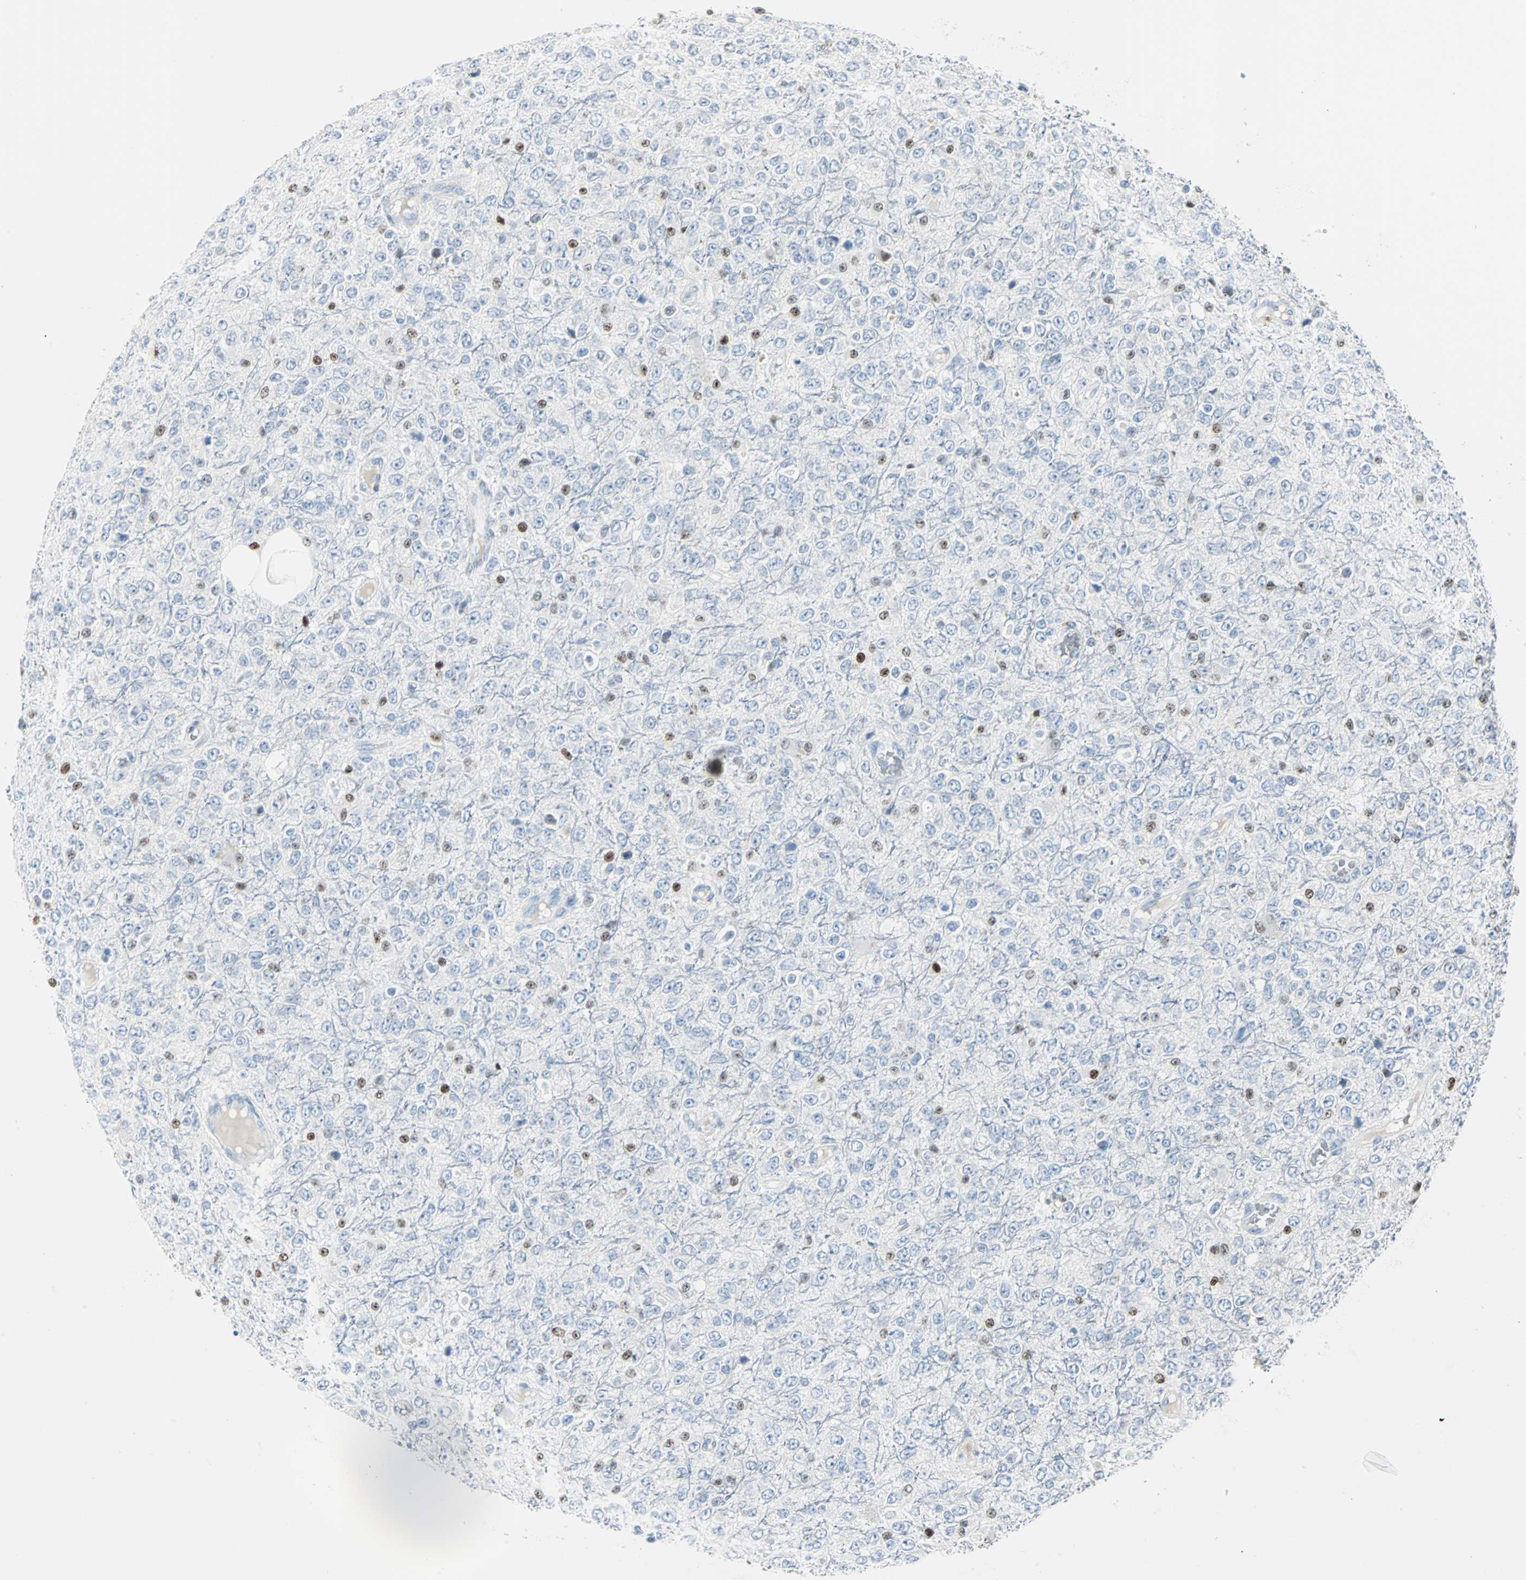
{"staining": {"intensity": "moderate", "quantity": "<25%", "location": "nuclear"}, "tissue": "glioma", "cell_type": "Tumor cells", "image_type": "cancer", "snomed": [{"axis": "morphology", "description": "Glioma, malignant, High grade"}, {"axis": "topography", "description": "pancreas cauda"}], "caption": "High-magnification brightfield microscopy of malignant glioma (high-grade) stained with DAB (brown) and counterstained with hematoxylin (blue). tumor cells exhibit moderate nuclear staining is present in approximately<25% of cells.", "gene": "IL33", "patient": {"sex": "male", "age": 60}}